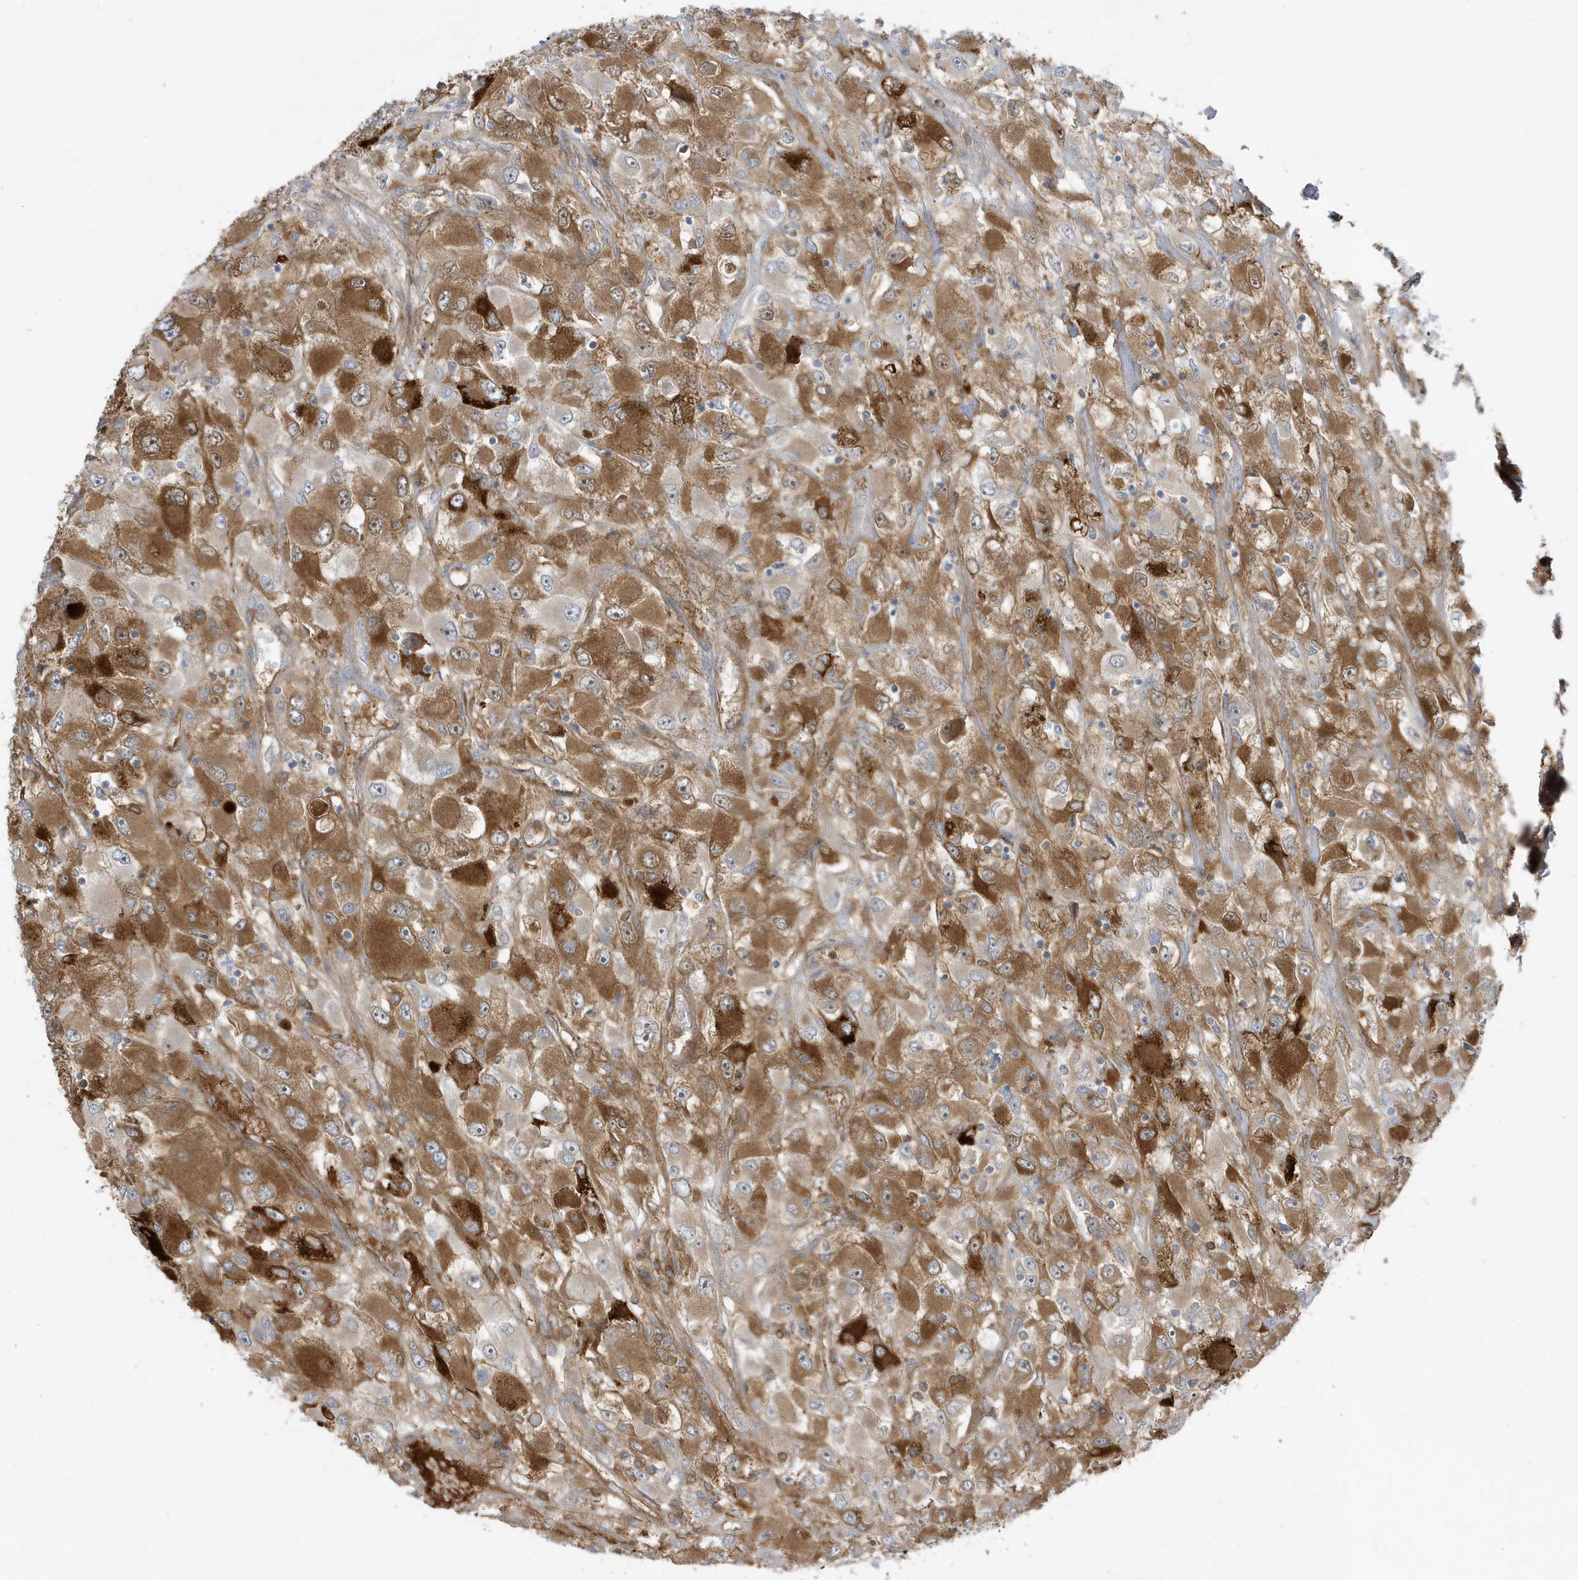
{"staining": {"intensity": "moderate", "quantity": ">75%", "location": "cytoplasmic/membranous"}, "tissue": "renal cancer", "cell_type": "Tumor cells", "image_type": "cancer", "snomed": [{"axis": "morphology", "description": "Adenocarcinoma, NOS"}, {"axis": "topography", "description": "Kidney"}], "caption": "Renal cancer (adenocarcinoma) stained with DAB (3,3'-diaminobenzidine) immunohistochemistry (IHC) shows medium levels of moderate cytoplasmic/membranous expression in approximately >75% of tumor cells. (IHC, brightfield microscopy, high magnification).", "gene": "IFT57", "patient": {"sex": "female", "age": 52}}